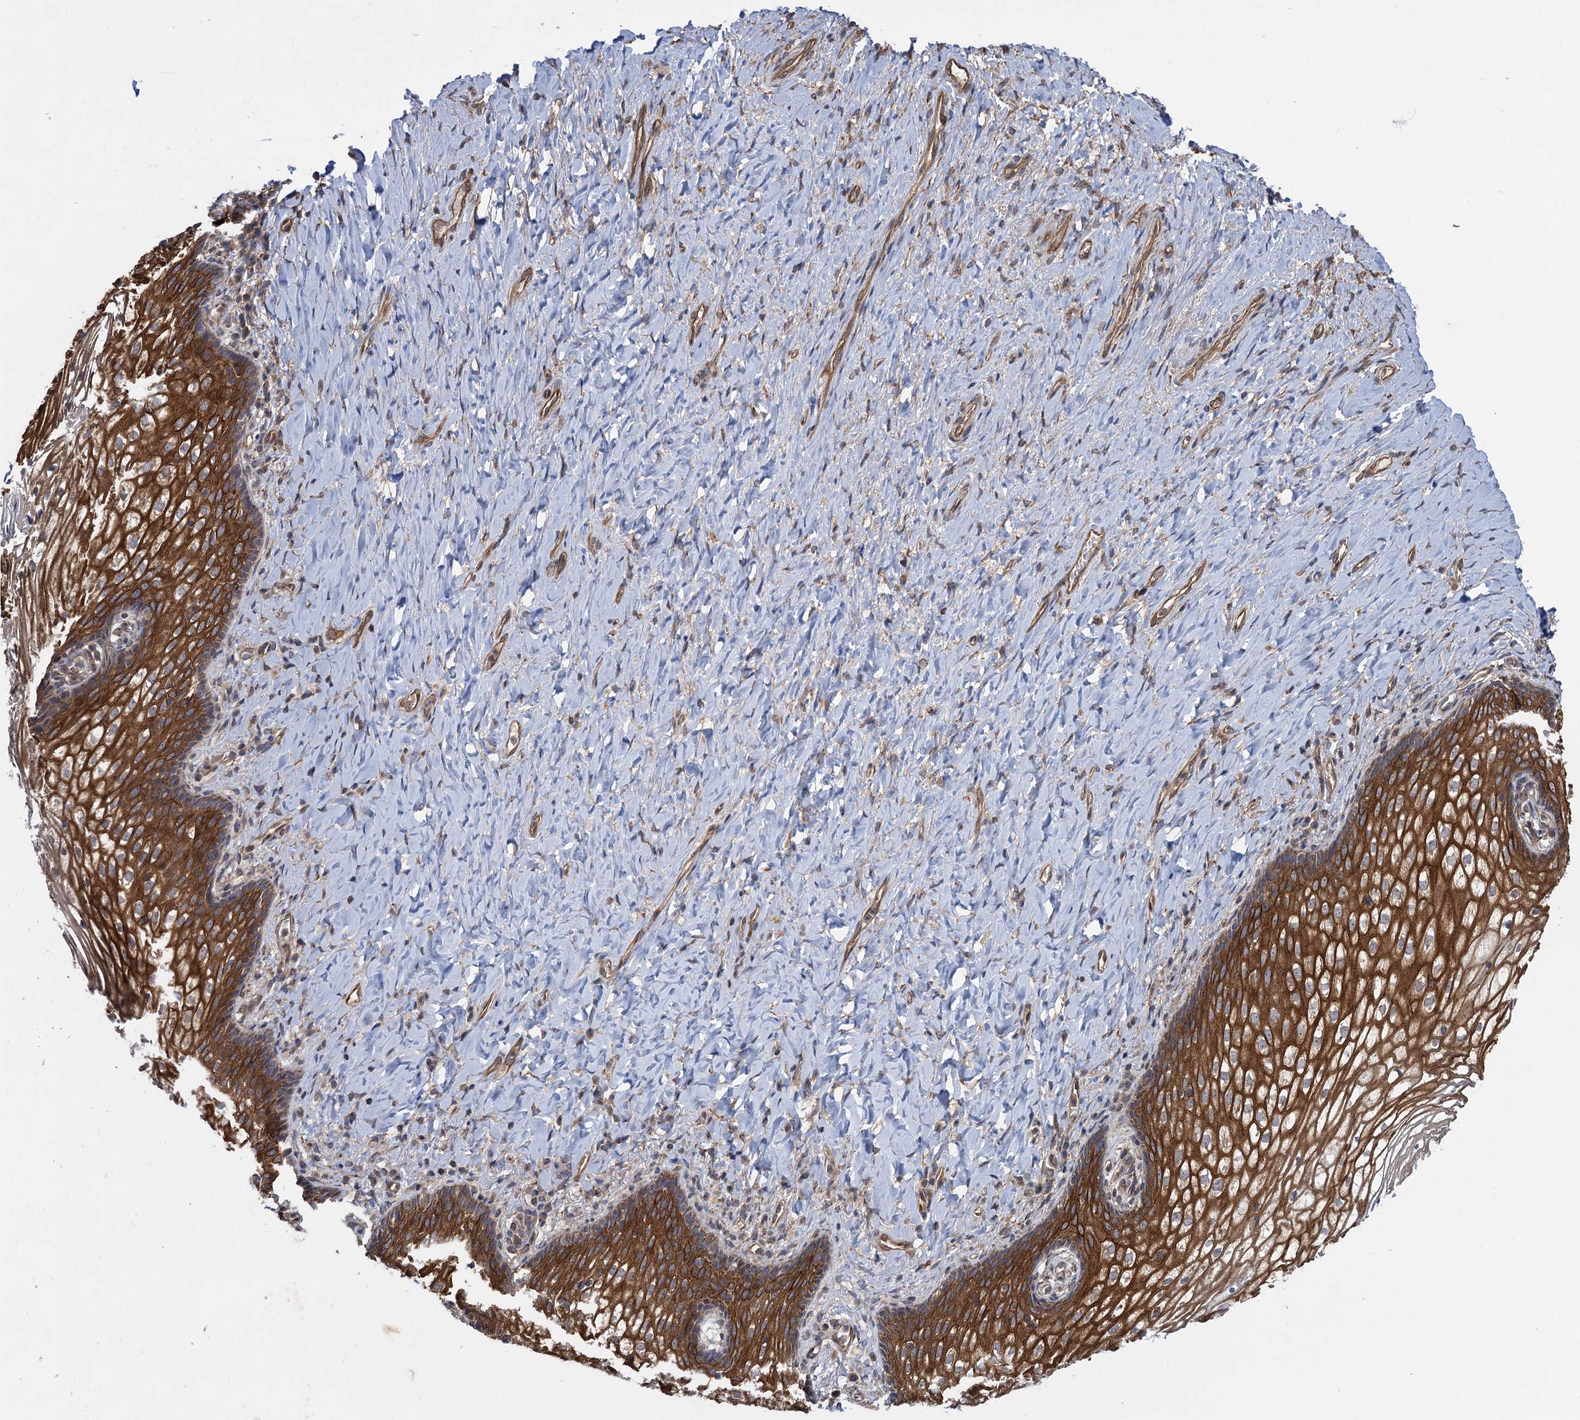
{"staining": {"intensity": "strong", "quantity": ">75%", "location": "cytoplasmic/membranous"}, "tissue": "vagina", "cell_type": "Squamous epithelial cells", "image_type": "normal", "snomed": [{"axis": "morphology", "description": "Normal tissue, NOS"}, {"axis": "topography", "description": "Vagina"}], "caption": "Immunohistochemistry (IHC) image of normal vagina: vagina stained using IHC exhibits high levels of strong protein expression localized specifically in the cytoplasmic/membranous of squamous epithelial cells, appearing as a cytoplasmic/membranous brown color.", "gene": "HAUS1", "patient": {"sex": "female", "age": 60}}